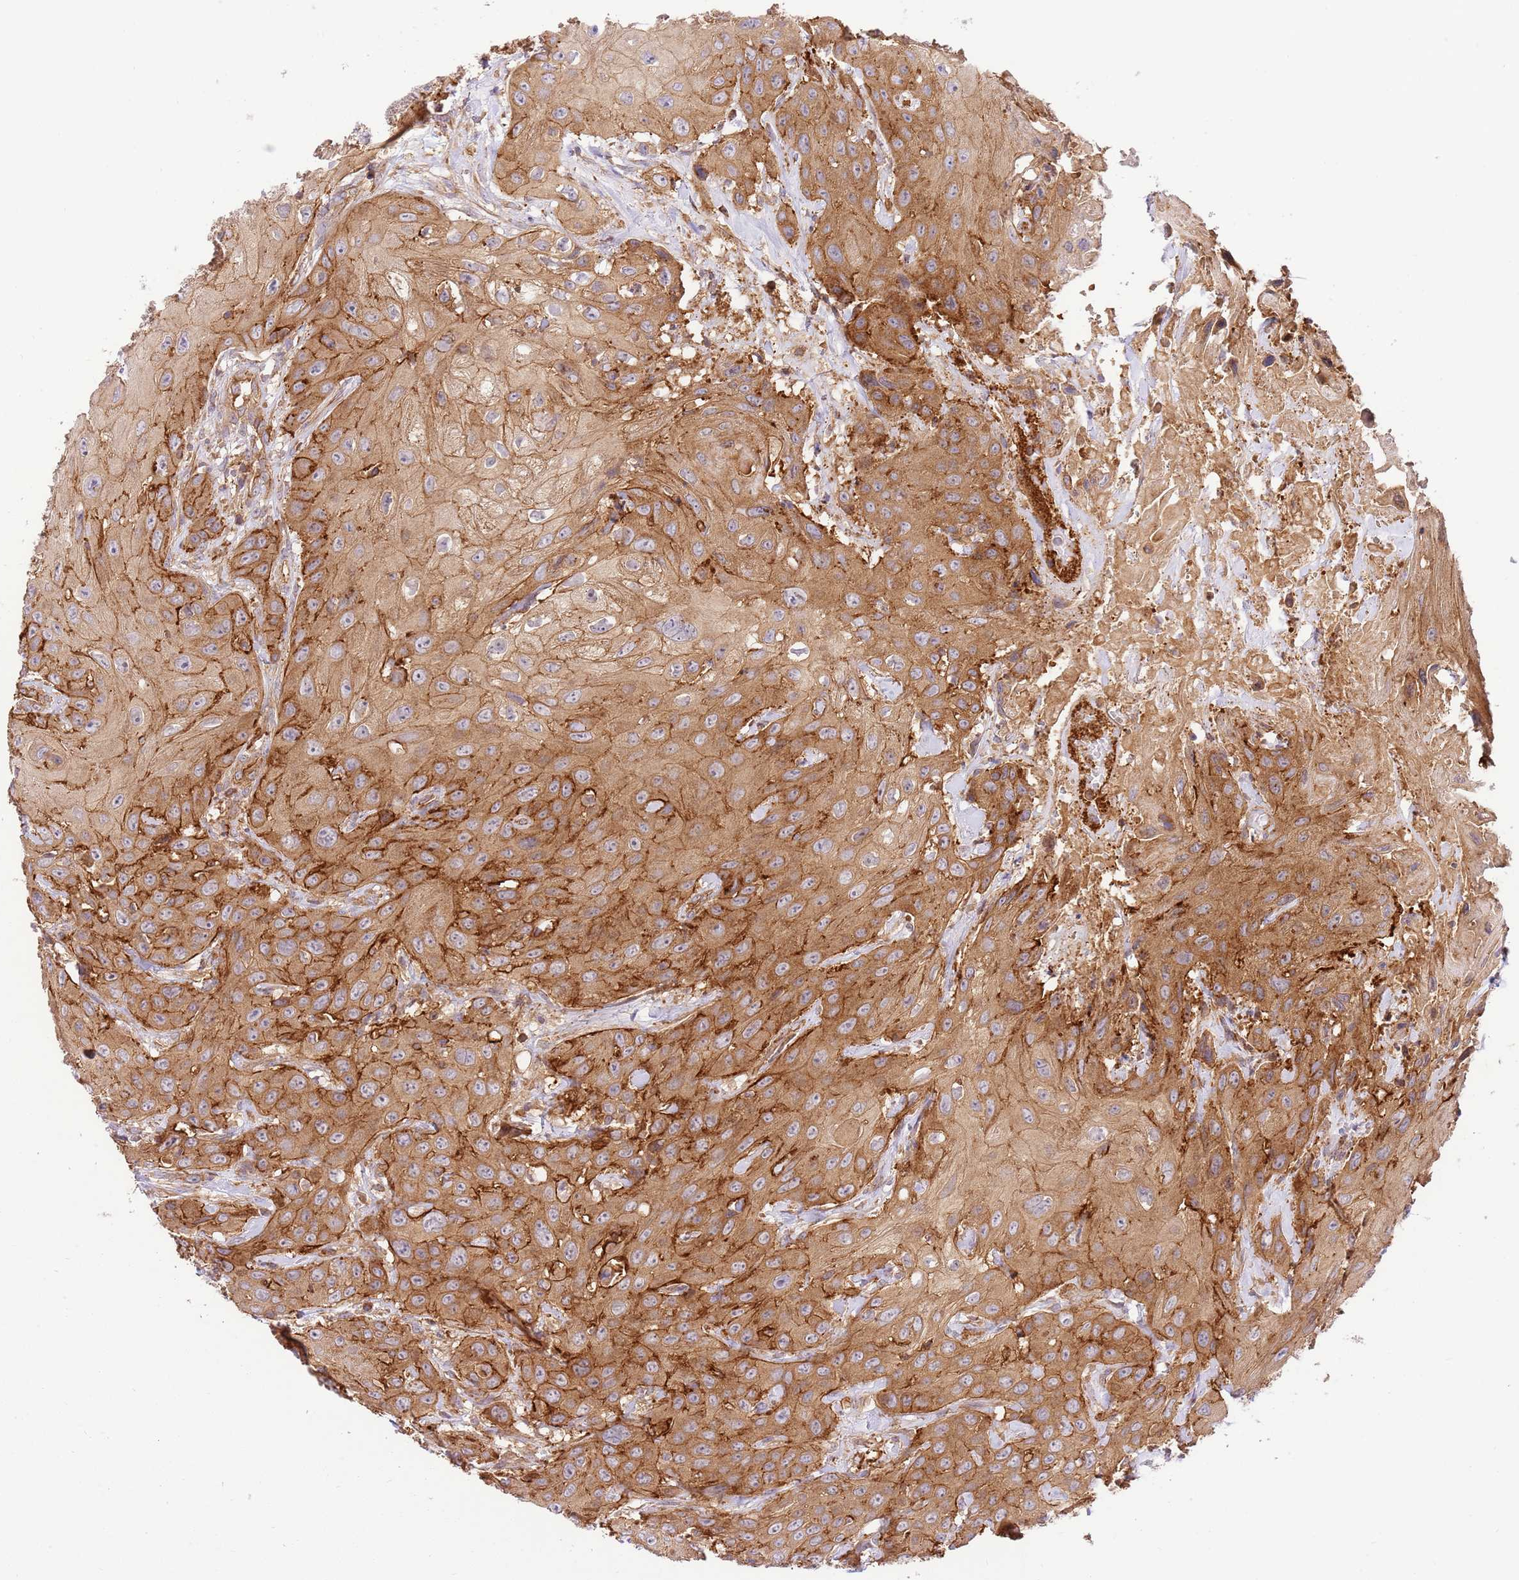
{"staining": {"intensity": "strong", "quantity": ">75%", "location": "cytoplasmic/membranous"}, "tissue": "head and neck cancer", "cell_type": "Tumor cells", "image_type": "cancer", "snomed": [{"axis": "morphology", "description": "Squamous cell carcinoma, NOS"}, {"axis": "topography", "description": "Head-Neck"}], "caption": "This photomicrograph displays immunohistochemistry staining of head and neck cancer (squamous cell carcinoma), with high strong cytoplasmic/membranous positivity in approximately >75% of tumor cells.", "gene": "EFCAB8", "patient": {"sex": "male", "age": 81}}